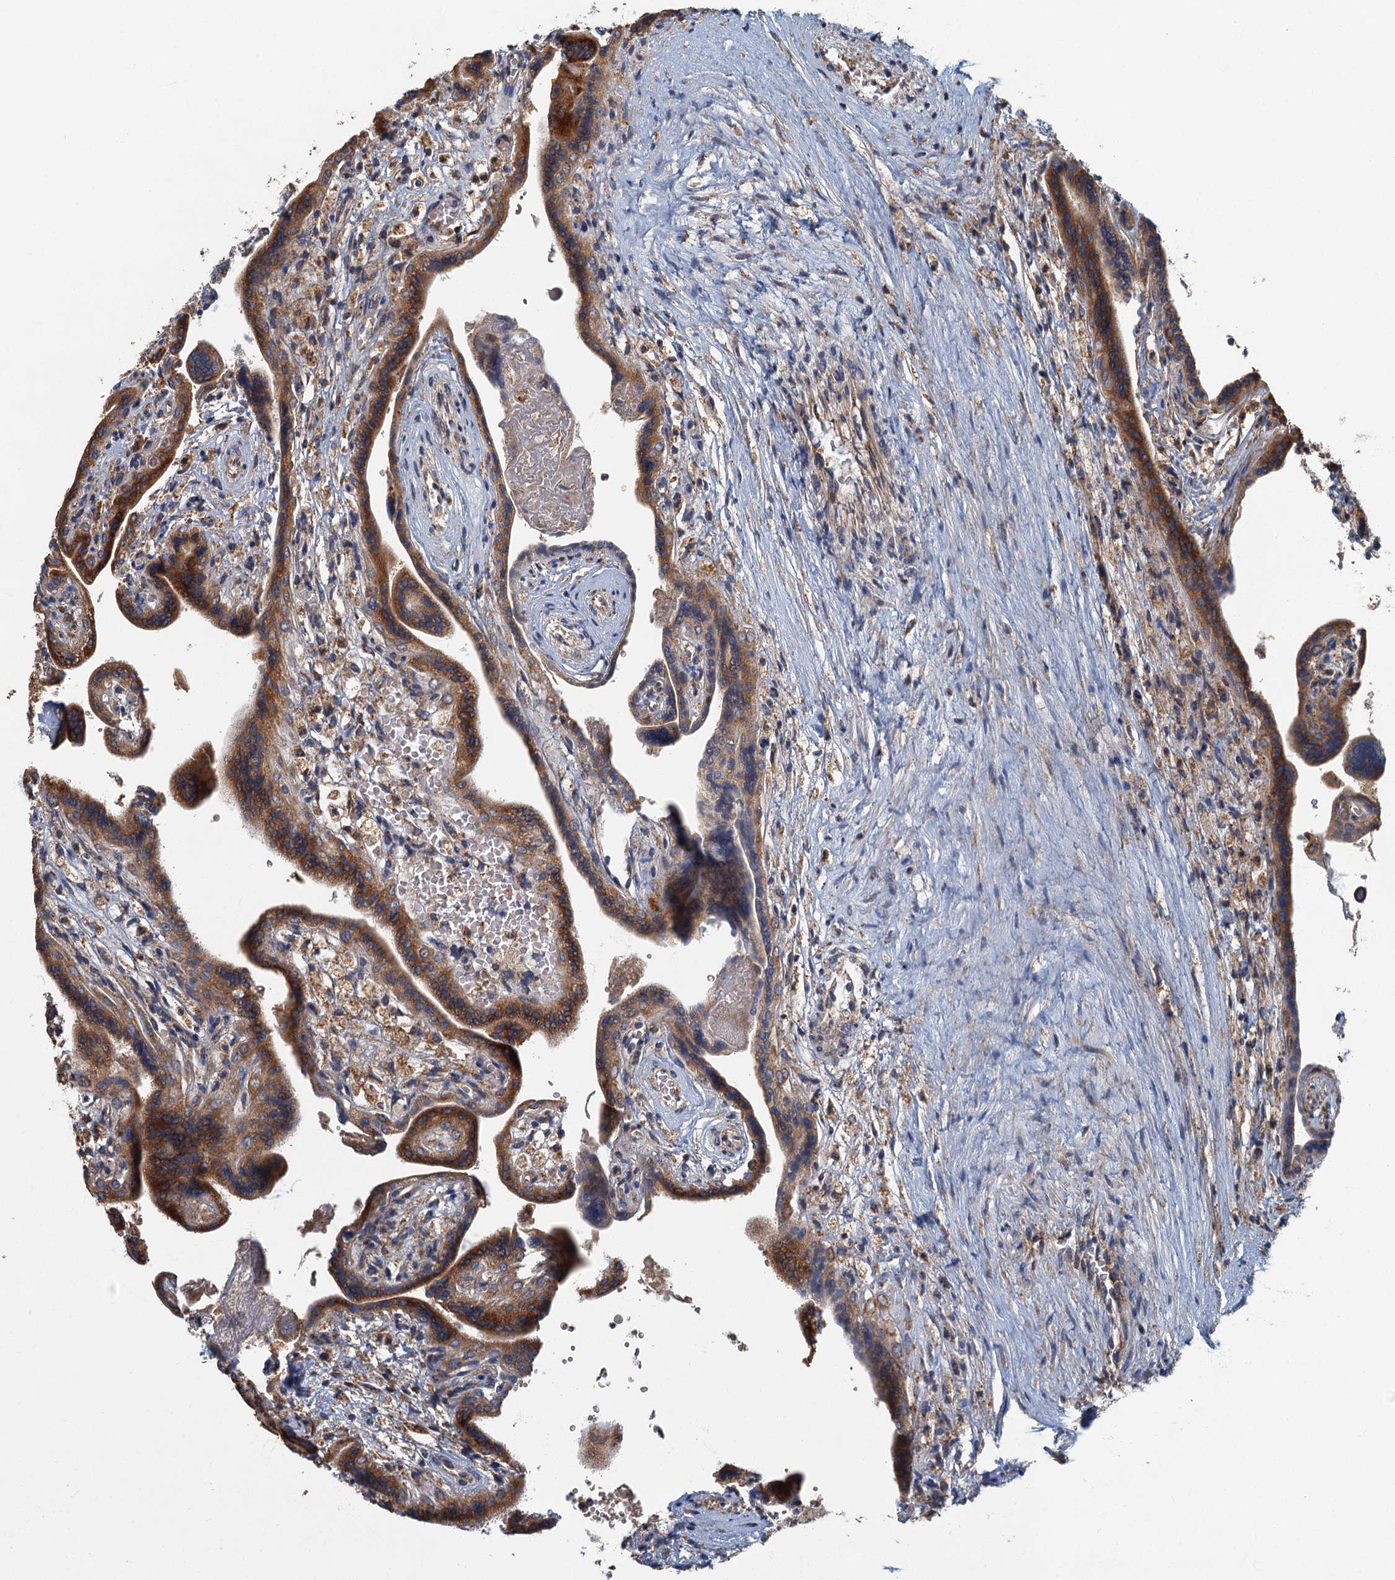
{"staining": {"intensity": "moderate", "quantity": ">75%", "location": "cytoplasmic/membranous"}, "tissue": "placenta", "cell_type": "Trophoblastic cells", "image_type": "normal", "snomed": [{"axis": "morphology", "description": "Normal tissue, NOS"}, {"axis": "topography", "description": "Placenta"}], "caption": "Moderate cytoplasmic/membranous protein expression is appreciated in about >75% of trophoblastic cells in placenta. (Stains: DAB (3,3'-diaminobenzidine) in brown, nuclei in blue, Microscopy: brightfield microscopy at high magnification).", "gene": "SPDYC", "patient": {"sex": "female", "age": 37}}